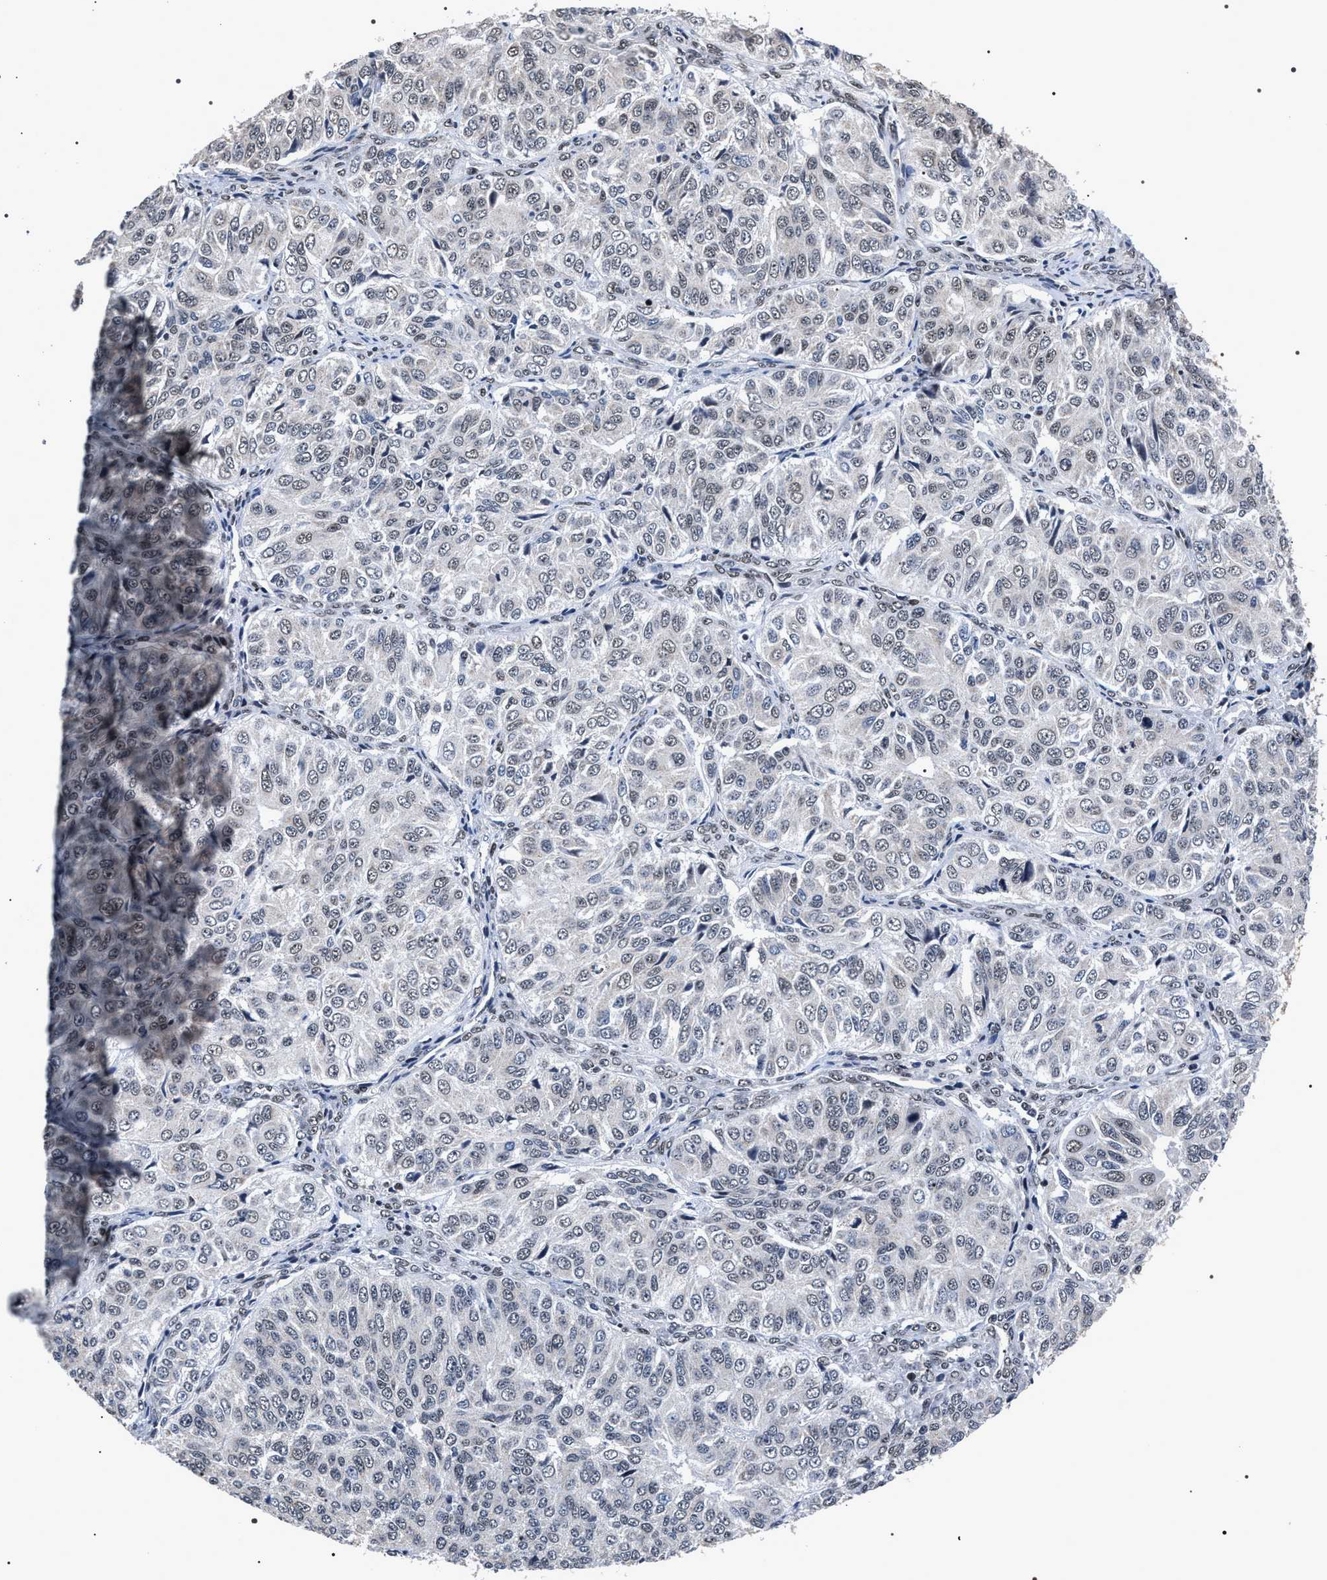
{"staining": {"intensity": "weak", "quantity": "<25%", "location": "nuclear"}, "tissue": "ovarian cancer", "cell_type": "Tumor cells", "image_type": "cancer", "snomed": [{"axis": "morphology", "description": "Carcinoma, endometroid"}, {"axis": "topography", "description": "Ovary"}], "caption": "Human ovarian endometroid carcinoma stained for a protein using immunohistochemistry reveals no positivity in tumor cells.", "gene": "RRP1B", "patient": {"sex": "female", "age": 51}}